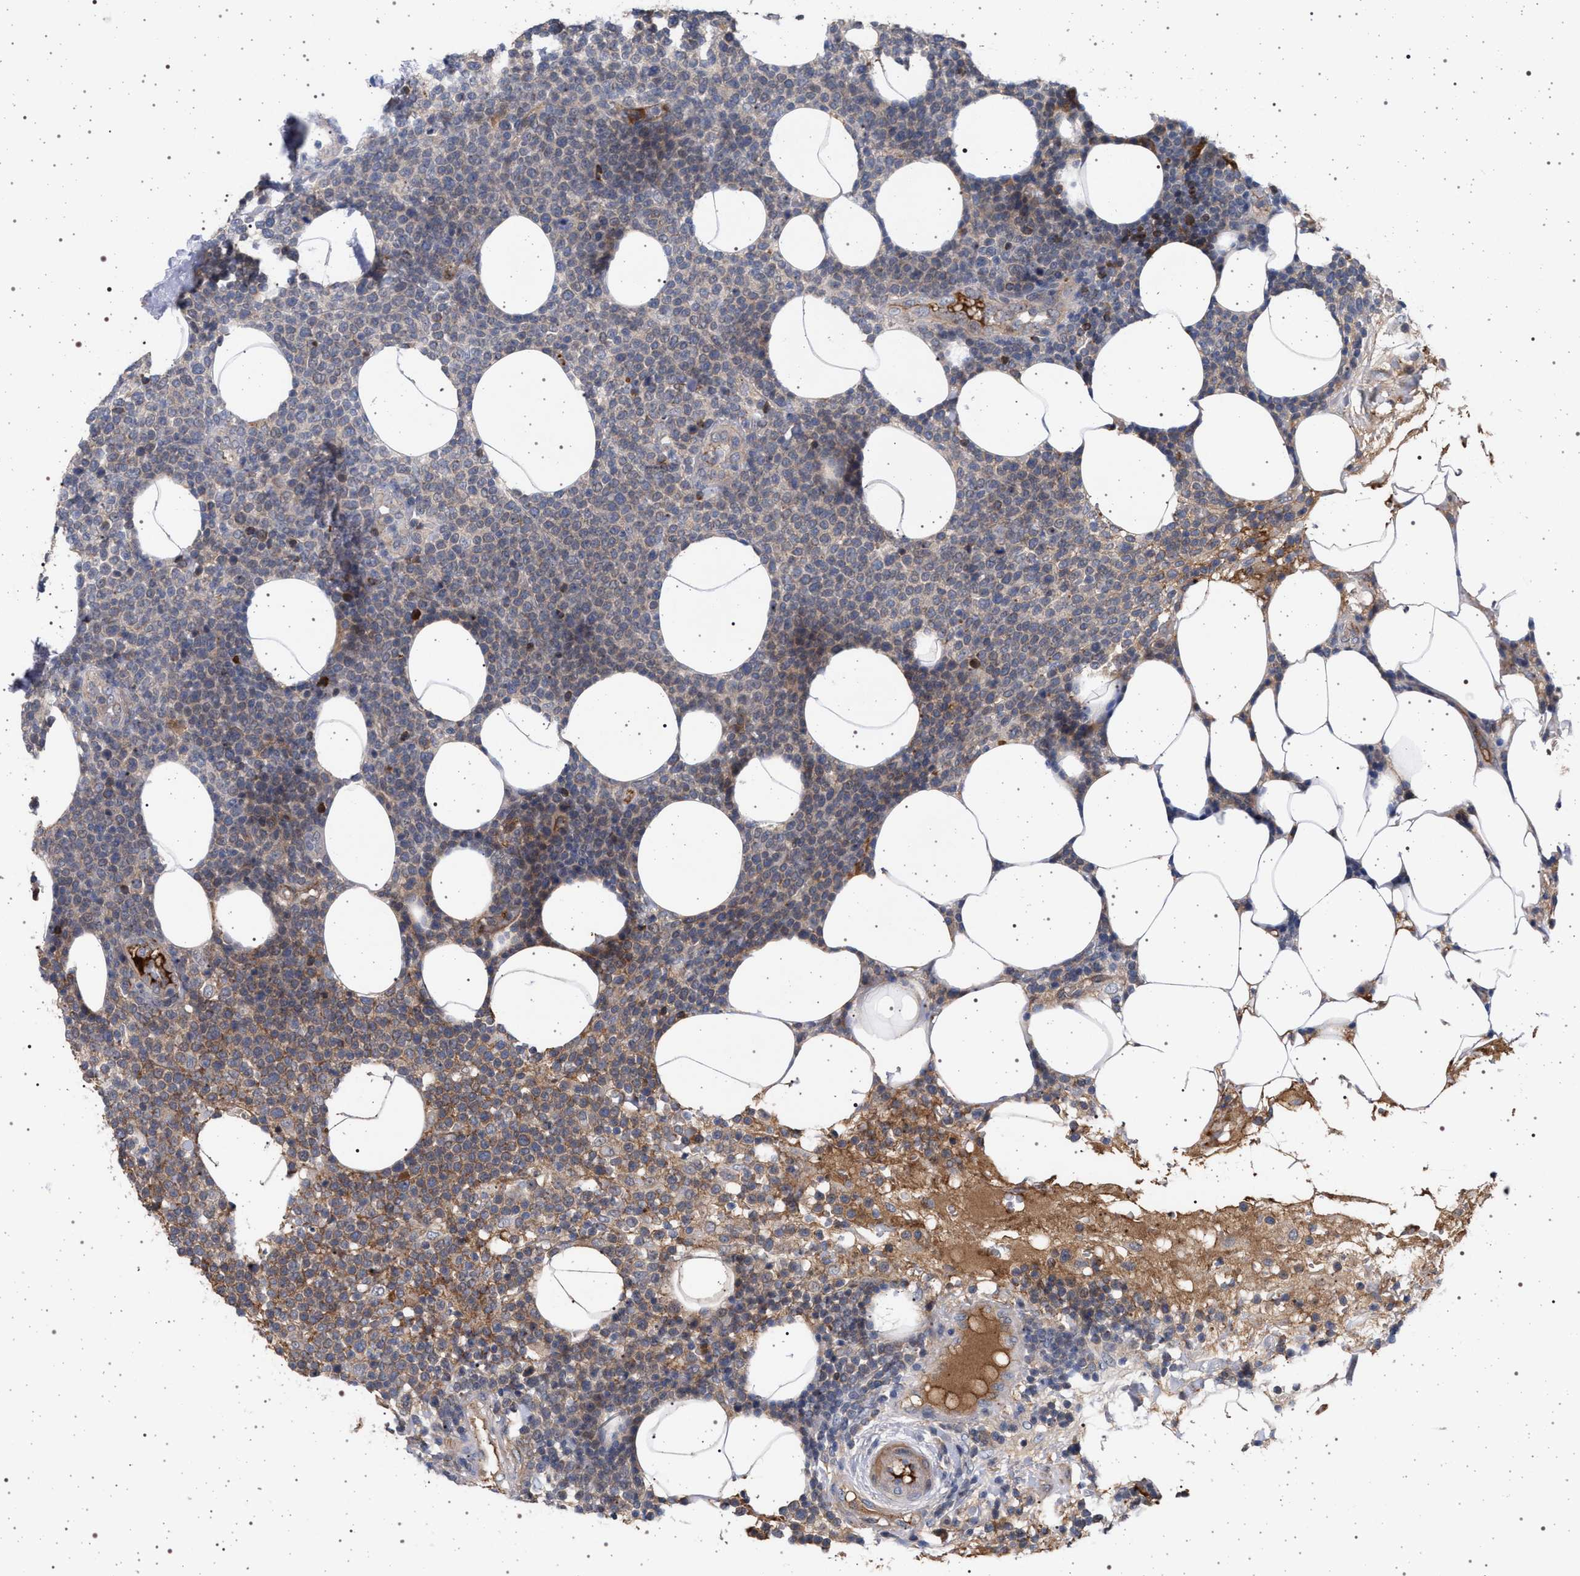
{"staining": {"intensity": "moderate", "quantity": "25%-75%", "location": "cytoplasmic/membranous"}, "tissue": "lymphoma", "cell_type": "Tumor cells", "image_type": "cancer", "snomed": [{"axis": "morphology", "description": "Malignant lymphoma, non-Hodgkin's type, High grade"}, {"axis": "topography", "description": "Lymph node"}], "caption": "Immunohistochemical staining of lymphoma reveals medium levels of moderate cytoplasmic/membranous protein staining in approximately 25%-75% of tumor cells.", "gene": "RBM48", "patient": {"sex": "male", "age": 61}}